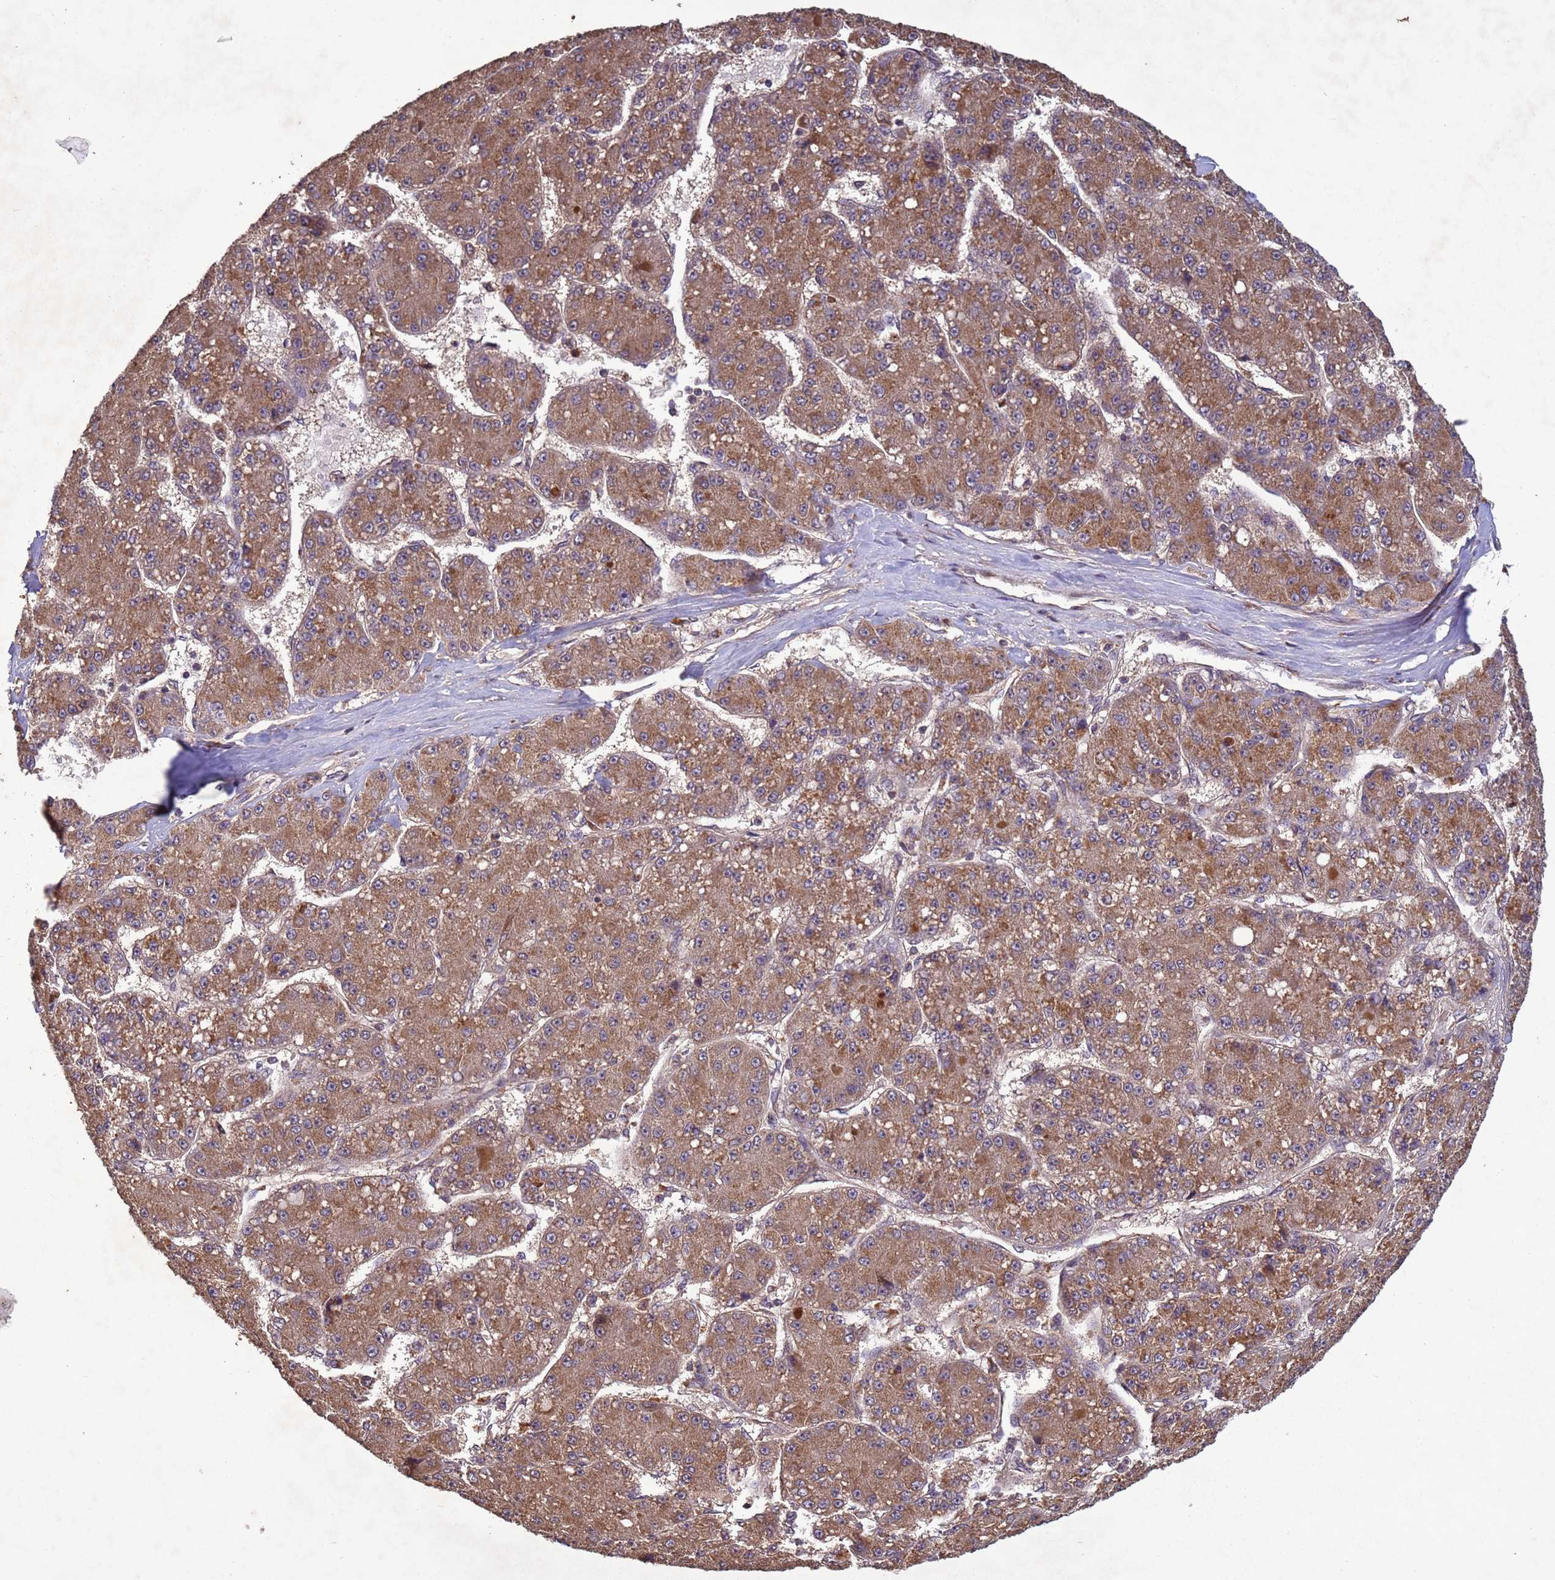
{"staining": {"intensity": "moderate", "quantity": ">75%", "location": "cytoplasmic/membranous"}, "tissue": "liver cancer", "cell_type": "Tumor cells", "image_type": "cancer", "snomed": [{"axis": "morphology", "description": "Carcinoma, Hepatocellular, NOS"}, {"axis": "topography", "description": "Liver"}], "caption": "Tumor cells display medium levels of moderate cytoplasmic/membranous staining in approximately >75% of cells in human hepatocellular carcinoma (liver).", "gene": "FASTKD1", "patient": {"sex": "male", "age": 67}}